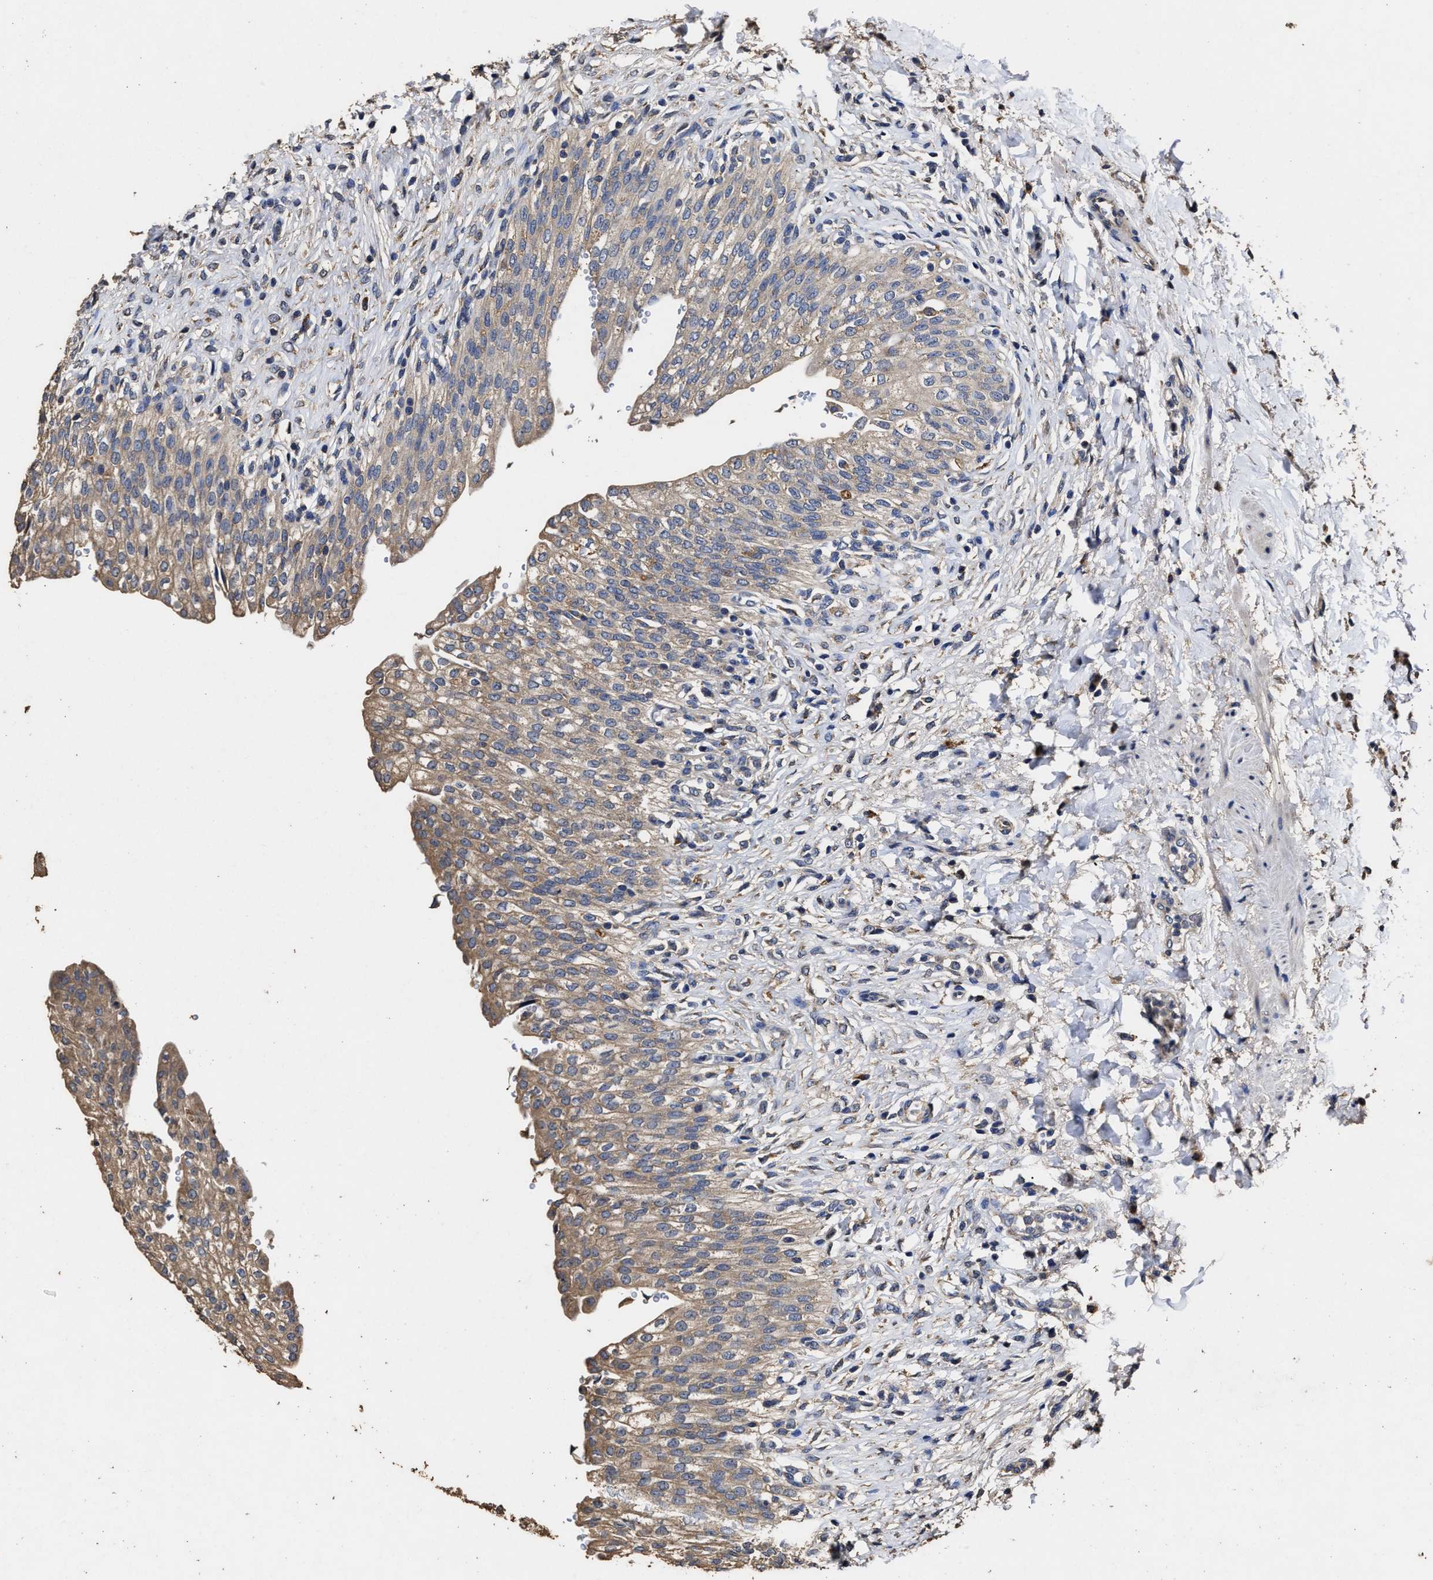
{"staining": {"intensity": "moderate", "quantity": ">75%", "location": "cytoplasmic/membranous"}, "tissue": "urinary bladder", "cell_type": "Urothelial cells", "image_type": "normal", "snomed": [{"axis": "morphology", "description": "Urothelial carcinoma, High grade"}, {"axis": "topography", "description": "Urinary bladder"}], "caption": "An immunohistochemistry (IHC) photomicrograph of unremarkable tissue is shown. Protein staining in brown highlights moderate cytoplasmic/membranous positivity in urinary bladder within urothelial cells. The staining was performed using DAB (3,3'-diaminobenzidine), with brown indicating positive protein expression. Nuclei are stained blue with hematoxylin.", "gene": "PPM1K", "patient": {"sex": "male", "age": 46}}